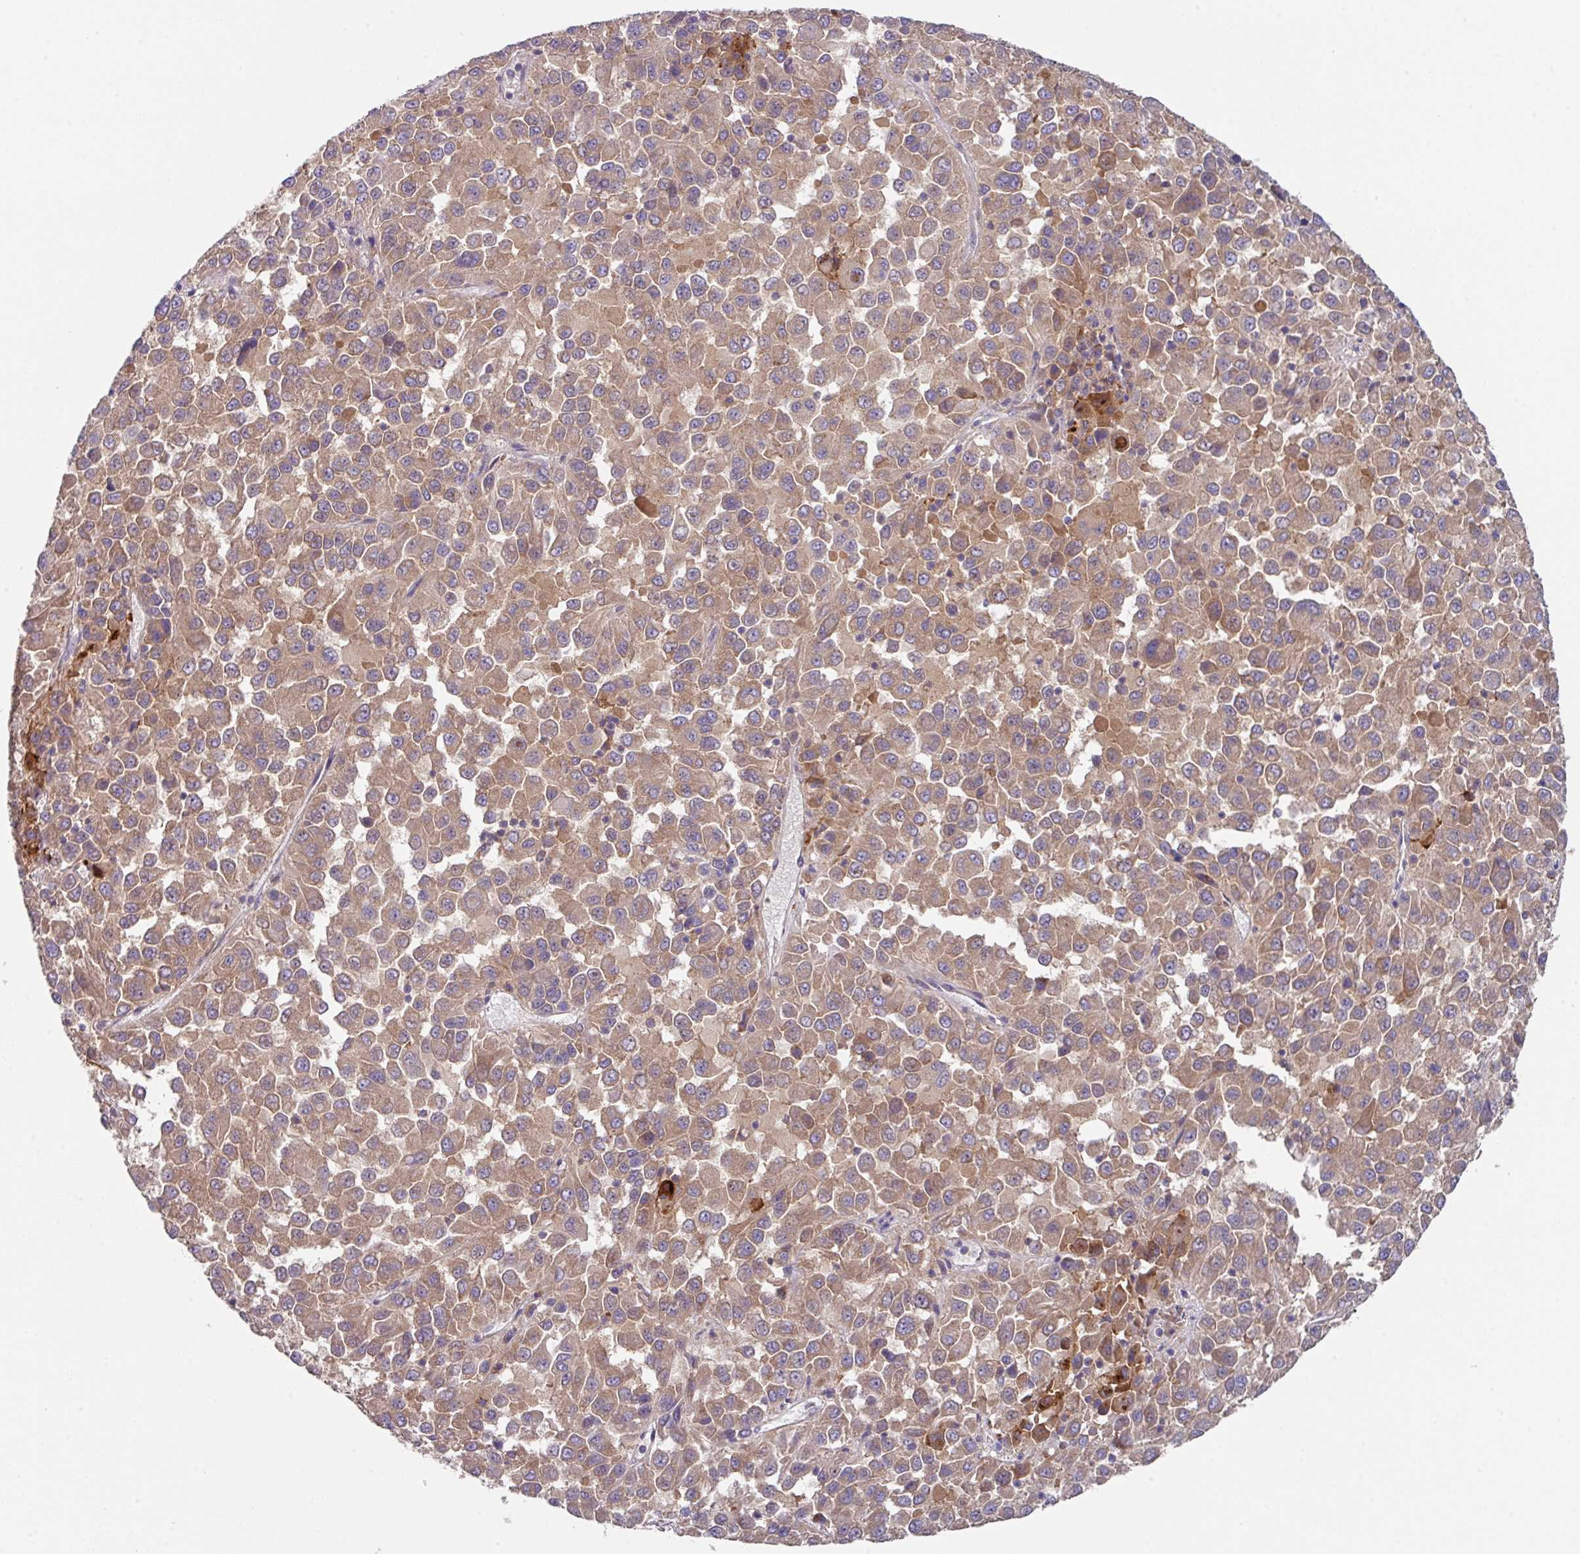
{"staining": {"intensity": "moderate", "quantity": ">75%", "location": "cytoplasmic/membranous"}, "tissue": "melanoma", "cell_type": "Tumor cells", "image_type": "cancer", "snomed": [{"axis": "morphology", "description": "Malignant melanoma, Metastatic site"}, {"axis": "topography", "description": "Lung"}], "caption": "Protein analysis of malignant melanoma (metastatic site) tissue reveals moderate cytoplasmic/membranous positivity in about >75% of tumor cells.", "gene": "EIF4B", "patient": {"sex": "male", "age": 64}}